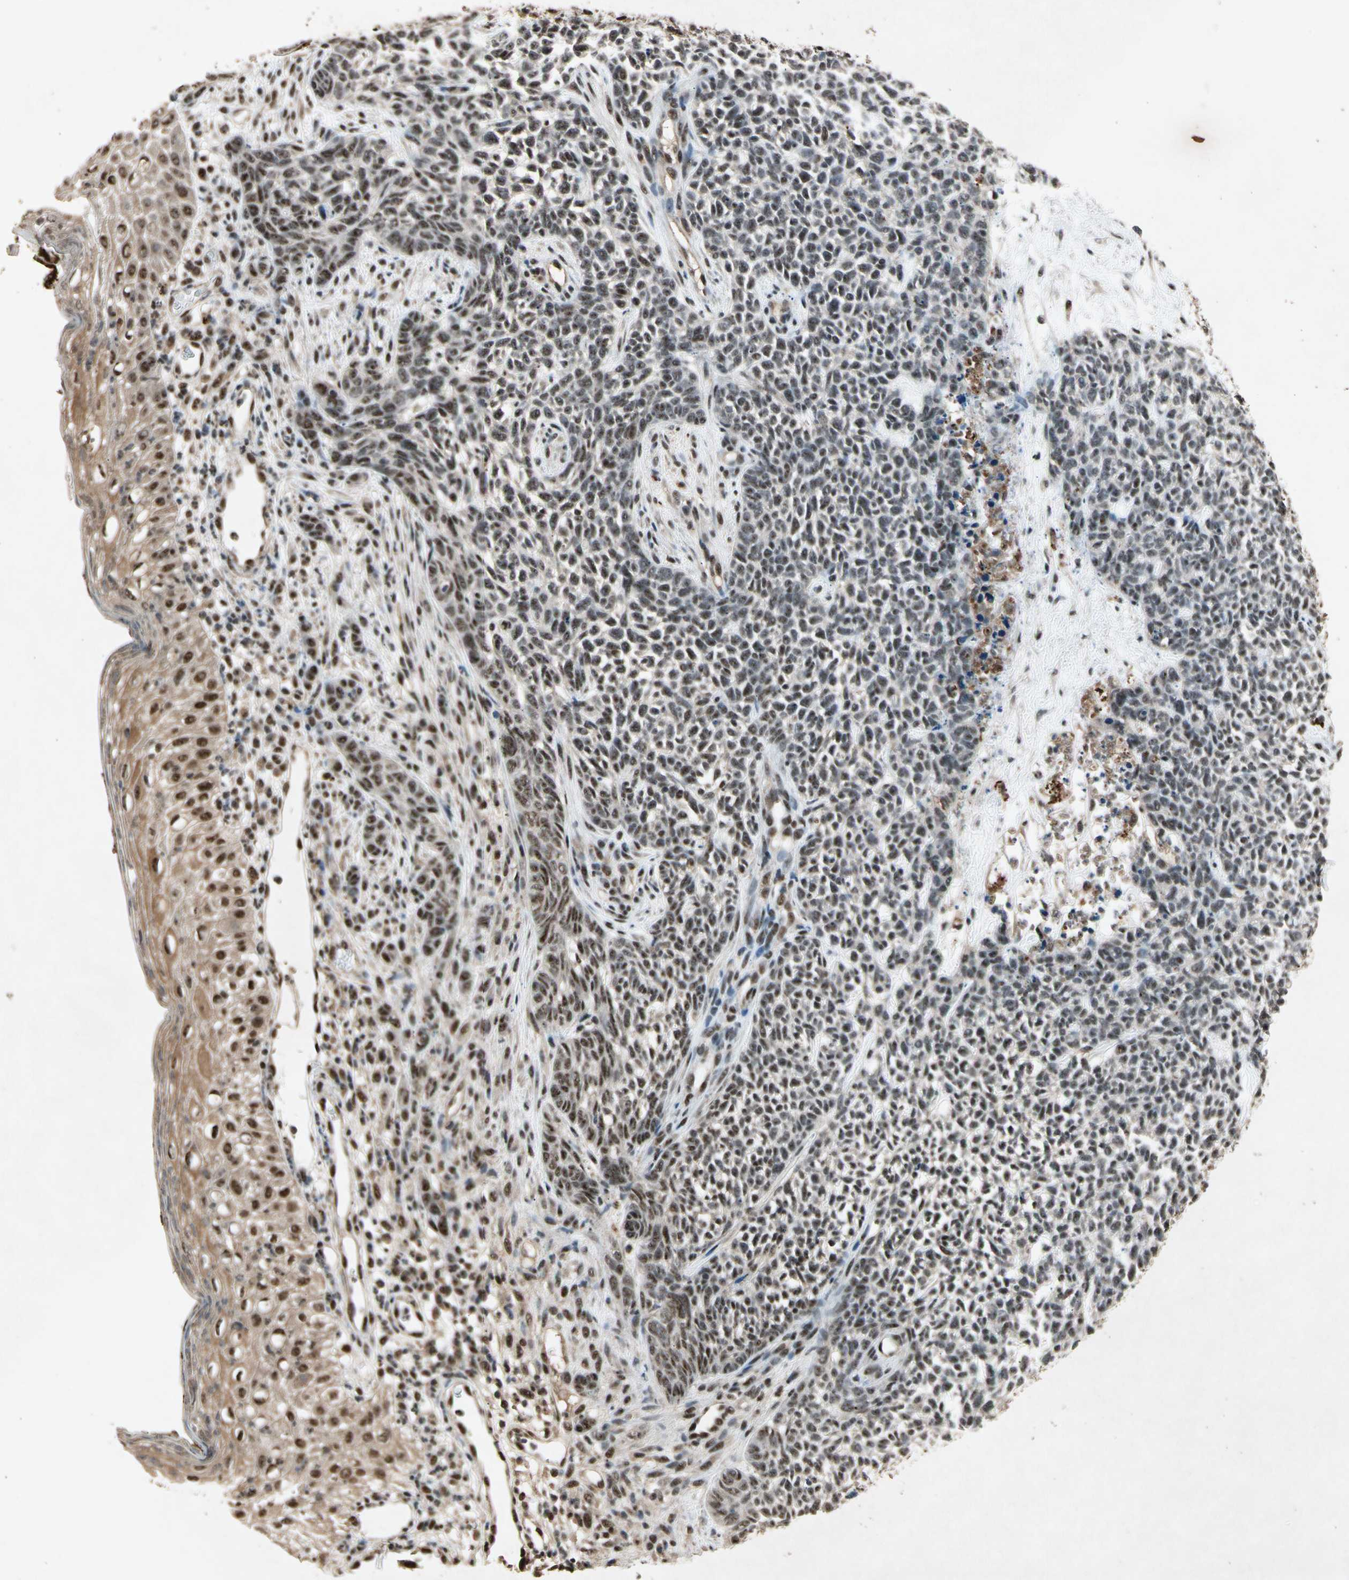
{"staining": {"intensity": "moderate", "quantity": "25%-75%", "location": "nuclear"}, "tissue": "skin cancer", "cell_type": "Tumor cells", "image_type": "cancer", "snomed": [{"axis": "morphology", "description": "Basal cell carcinoma"}, {"axis": "topography", "description": "Skin"}], "caption": "Skin cancer (basal cell carcinoma) tissue displays moderate nuclear positivity in approximately 25%-75% of tumor cells, visualized by immunohistochemistry.", "gene": "PML", "patient": {"sex": "female", "age": 84}}